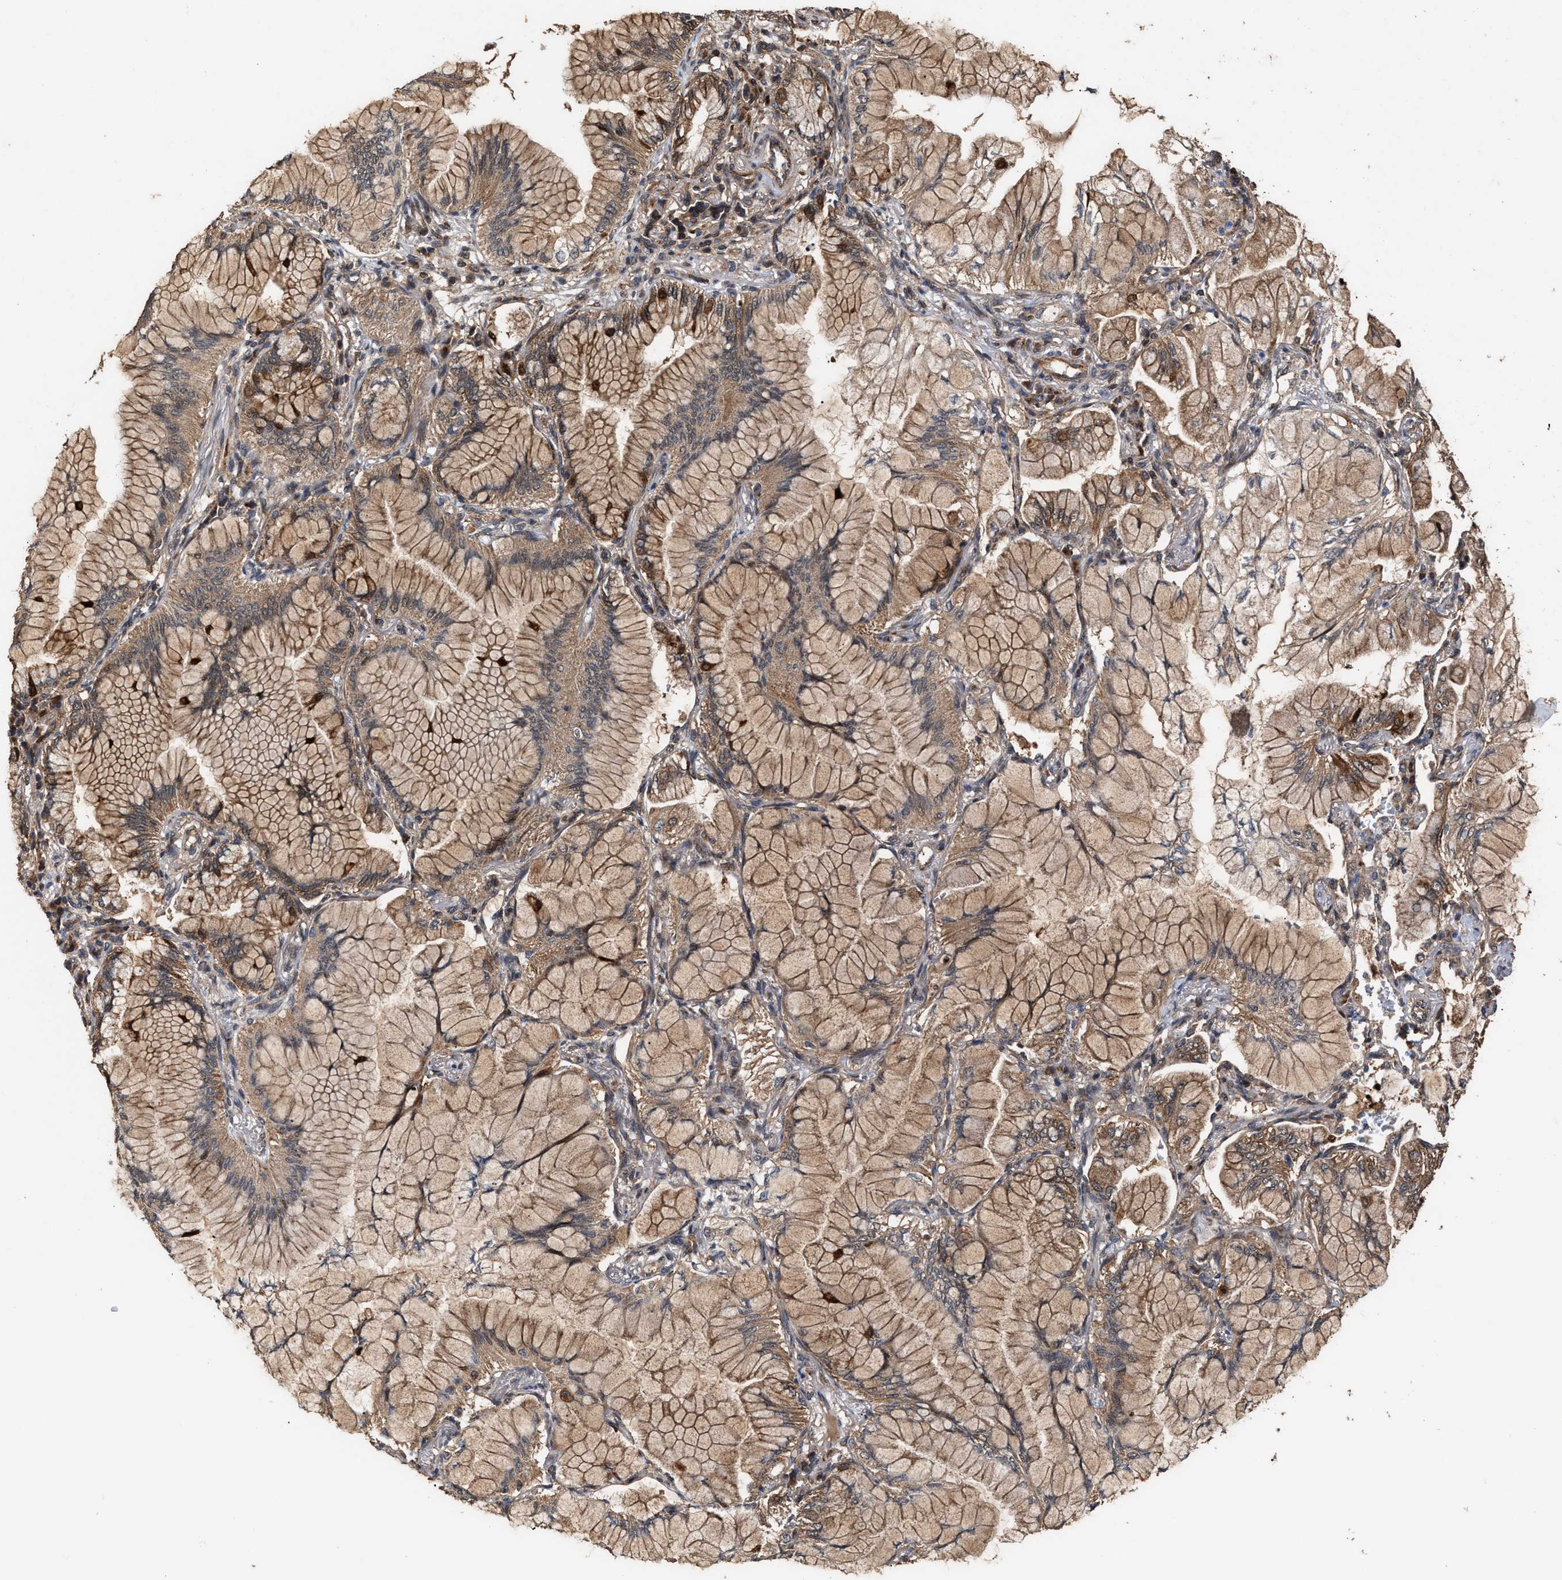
{"staining": {"intensity": "moderate", "quantity": ">75%", "location": "cytoplasmic/membranous"}, "tissue": "lung cancer", "cell_type": "Tumor cells", "image_type": "cancer", "snomed": [{"axis": "morphology", "description": "Adenocarcinoma, NOS"}, {"axis": "topography", "description": "Lung"}], "caption": "Immunohistochemistry (IHC) (DAB (3,3'-diaminobenzidine)) staining of lung adenocarcinoma exhibits moderate cytoplasmic/membranous protein positivity in approximately >75% of tumor cells. (brown staining indicates protein expression, while blue staining denotes nuclei).", "gene": "ZNHIT6", "patient": {"sex": "female", "age": 70}}